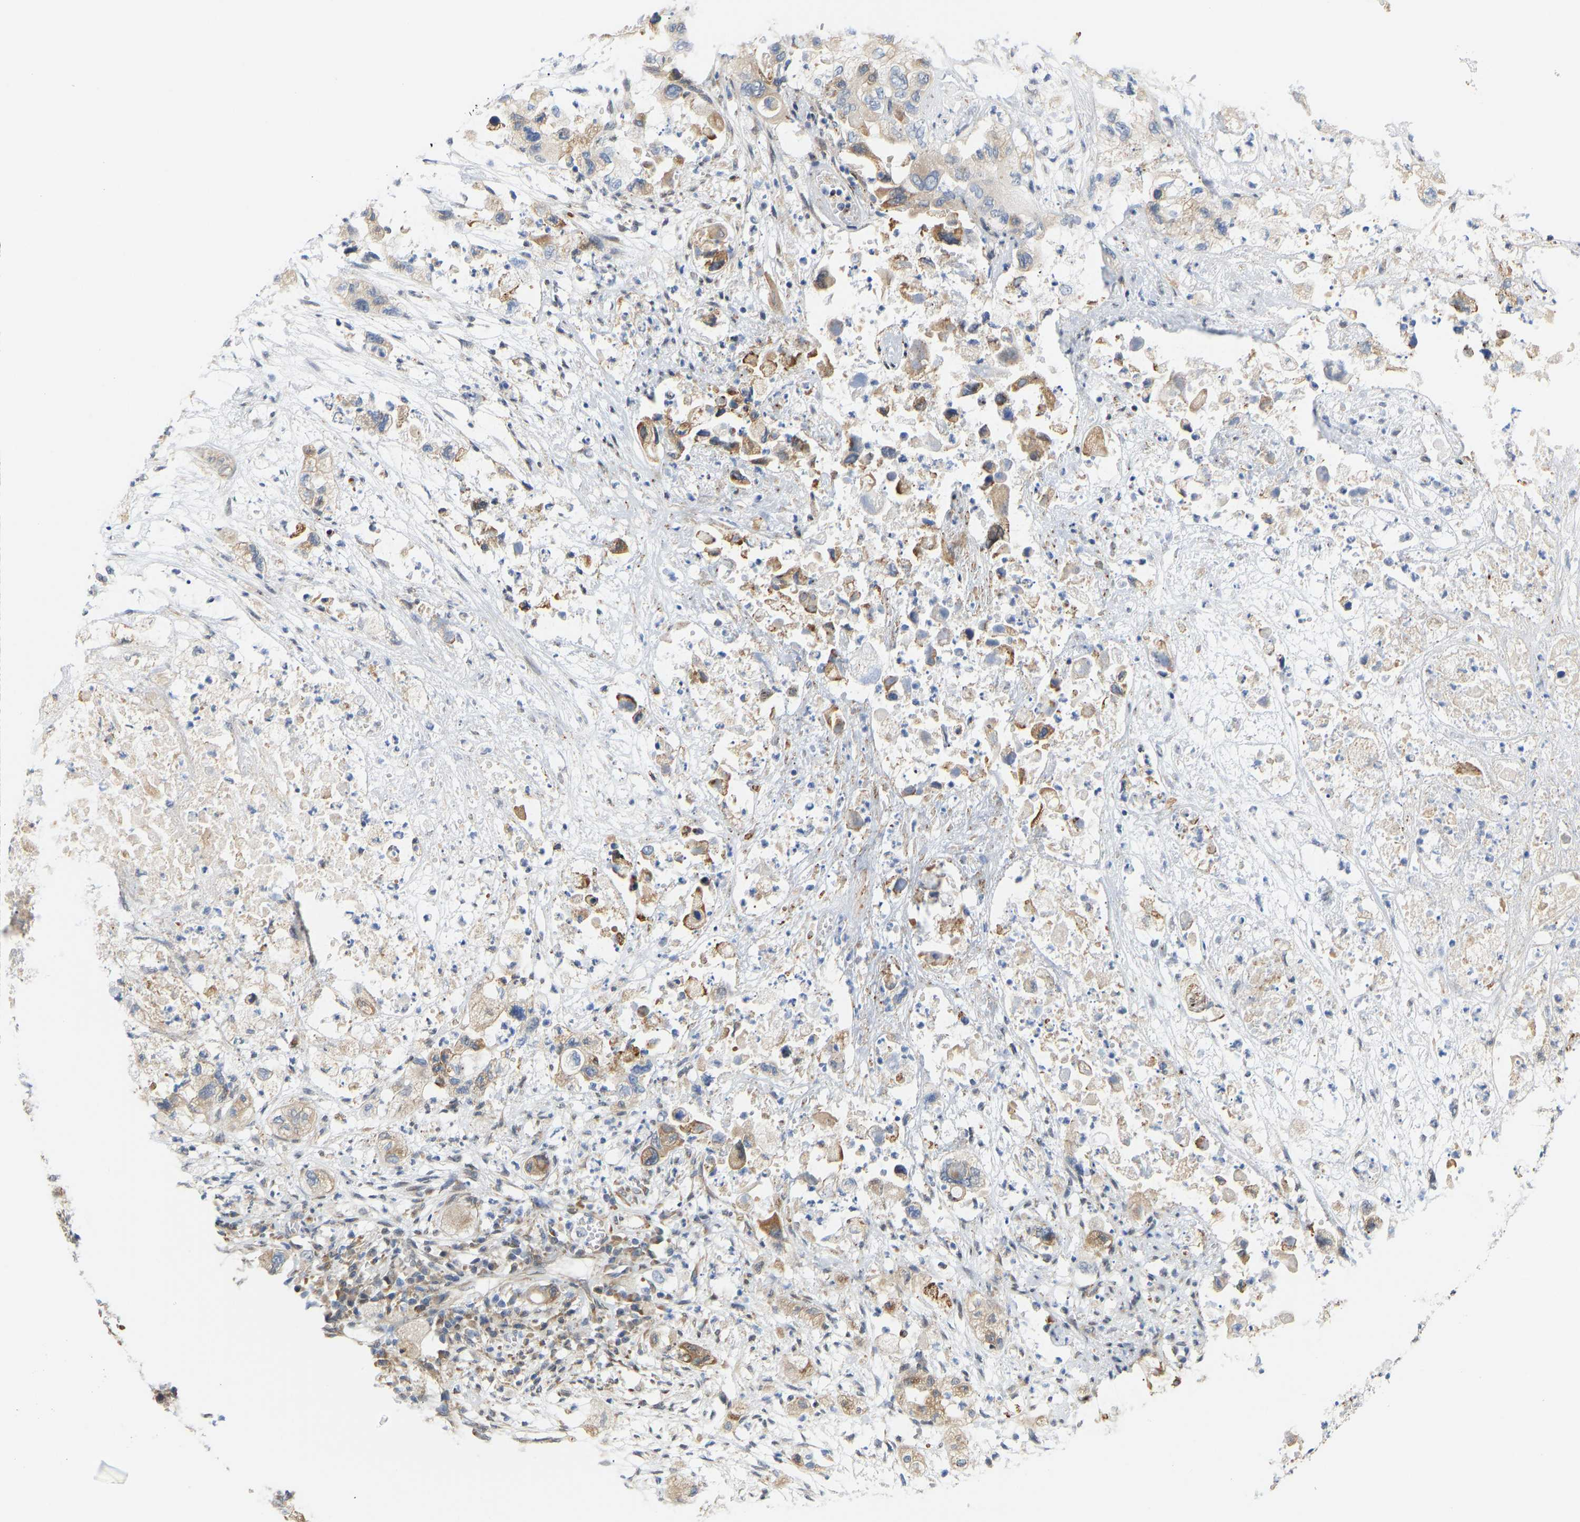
{"staining": {"intensity": "weak", "quantity": ">75%", "location": "cytoplasmic/membranous"}, "tissue": "pancreatic cancer", "cell_type": "Tumor cells", "image_type": "cancer", "snomed": [{"axis": "morphology", "description": "Adenocarcinoma, NOS"}, {"axis": "topography", "description": "Pancreas"}], "caption": "A high-resolution micrograph shows IHC staining of pancreatic cancer (adenocarcinoma), which demonstrates weak cytoplasmic/membranous positivity in about >75% of tumor cells.", "gene": "BEND3", "patient": {"sex": "female", "age": 78}}